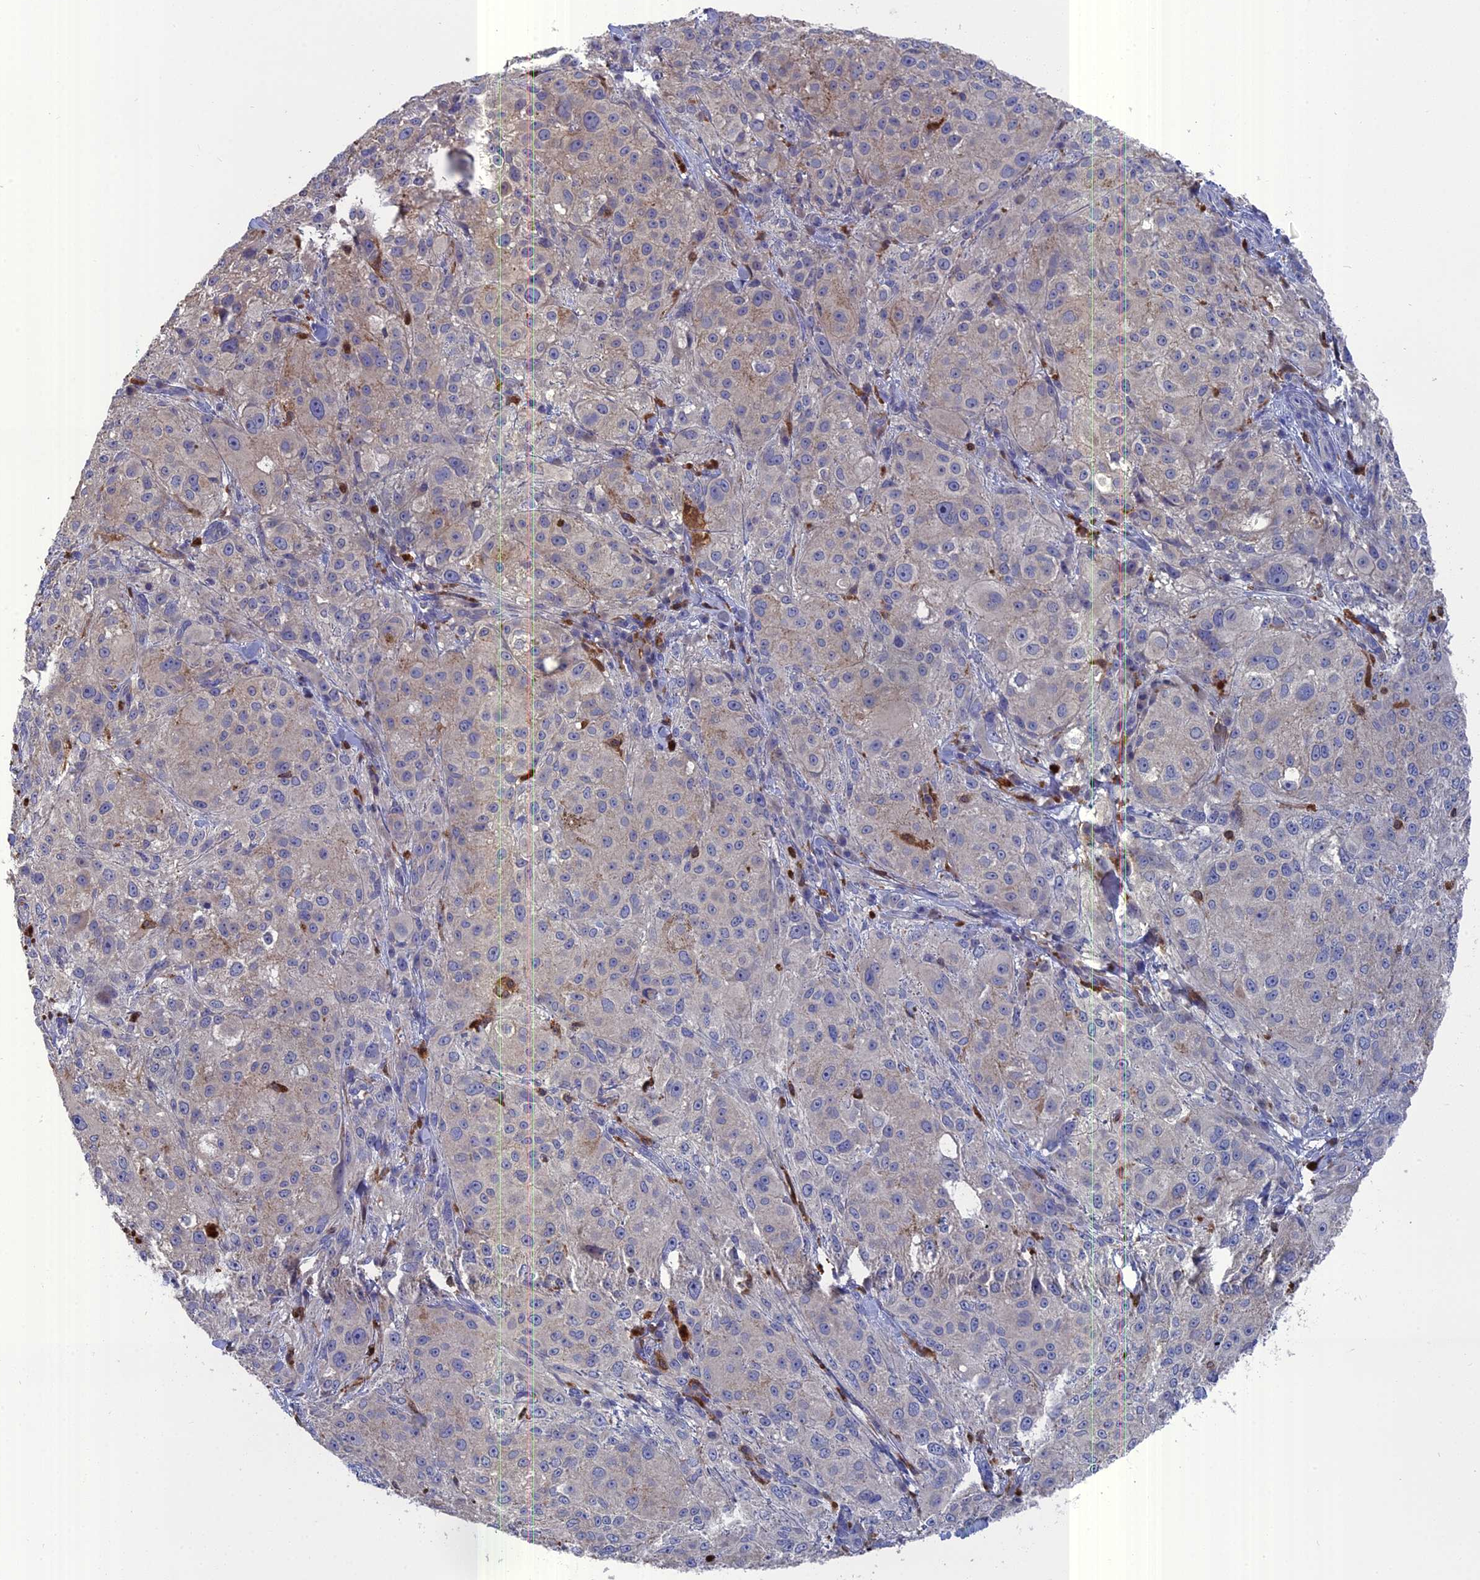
{"staining": {"intensity": "negative", "quantity": "none", "location": "none"}, "tissue": "melanoma", "cell_type": "Tumor cells", "image_type": "cancer", "snomed": [{"axis": "morphology", "description": "Necrosis, NOS"}, {"axis": "morphology", "description": "Malignant melanoma, NOS"}, {"axis": "topography", "description": "Skin"}], "caption": "The image displays no staining of tumor cells in malignant melanoma.", "gene": "NCF4", "patient": {"sex": "female", "age": 87}}